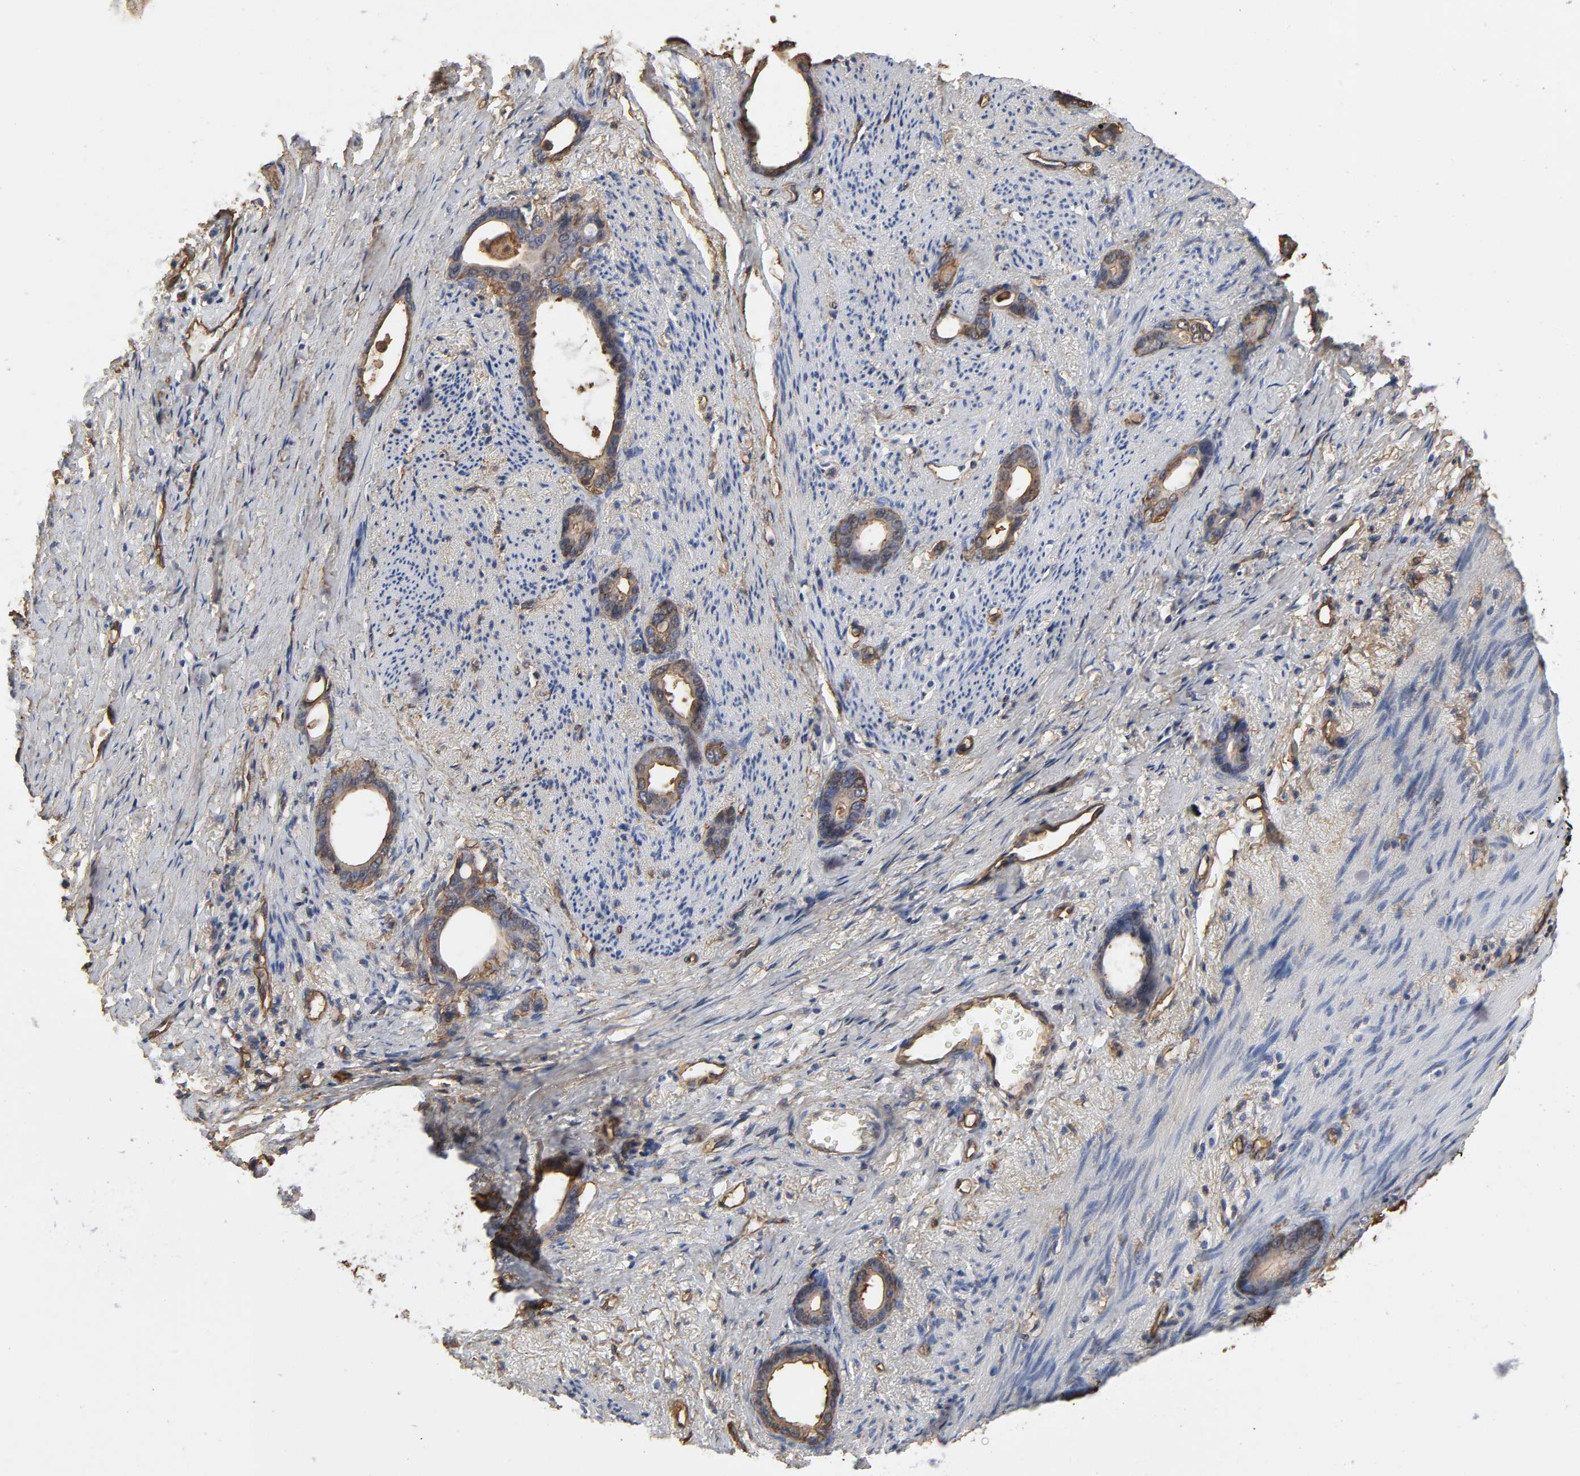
{"staining": {"intensity": "moderate", "quantity": ">75%", "location": "cytoplasmic/membranous"}, "tissue": "stomach cancer", "cell_type": "Tumor cells", "image_type": "cancer", "snomed": [{"axis": "morphology", "description": "Adenocarcinoma, NOS"}, {"axis": "topography", "description": "Stomach"}], "caption": "Human stomach adenocarcinoma stained with a brown dye exhibits moderate cytoplasmic/membranous positive staining in approximately >75% of tumor cells.", "gene": "ANXA2", "patient": {"sex": "female", "age": 75}}